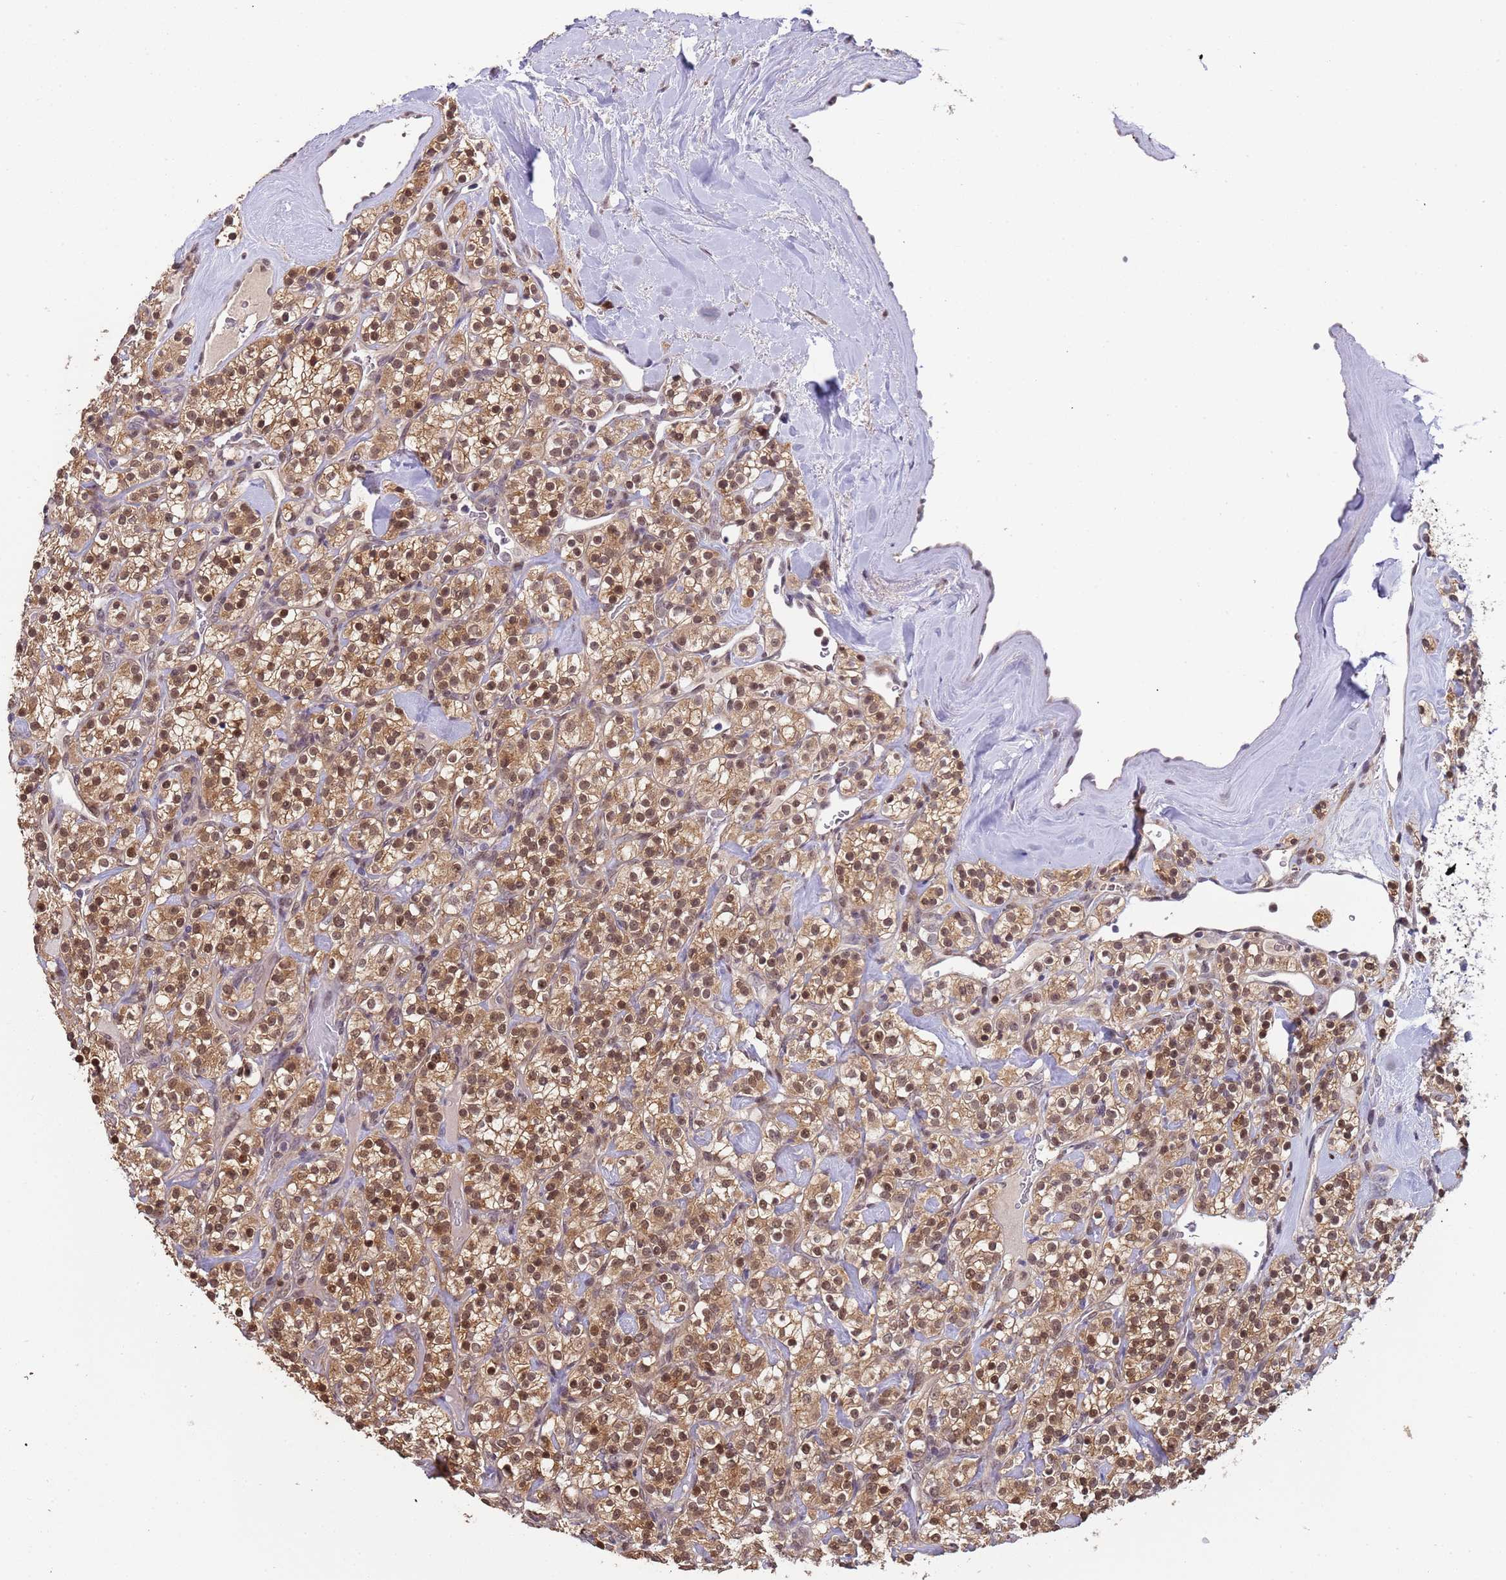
{"staining": {"intensity": "moderate", "quantity": ">75%", "location": "cytoplasmic/membranous,nuclear"}, "tissue": "renal cancer", "cell_type": "Tumor cells", "image_type": "cancer", "snomed": [{"axis": "morphology", "description": "Adenocarcinoma, NOS"}, {"axis": "topography", "description": "Kidney"}], "caption": "DAB (3,3'-diaminobenzidine) immunohistochemical staining of renal cancer (adenocarcinoma) demonstrates moderate cytoplasmic/membranous and nuclear protein positivity in approximately >75% of tumor cells.", "gene": "ZBTB5", "patient": {"sex": "male", "age": 77}}